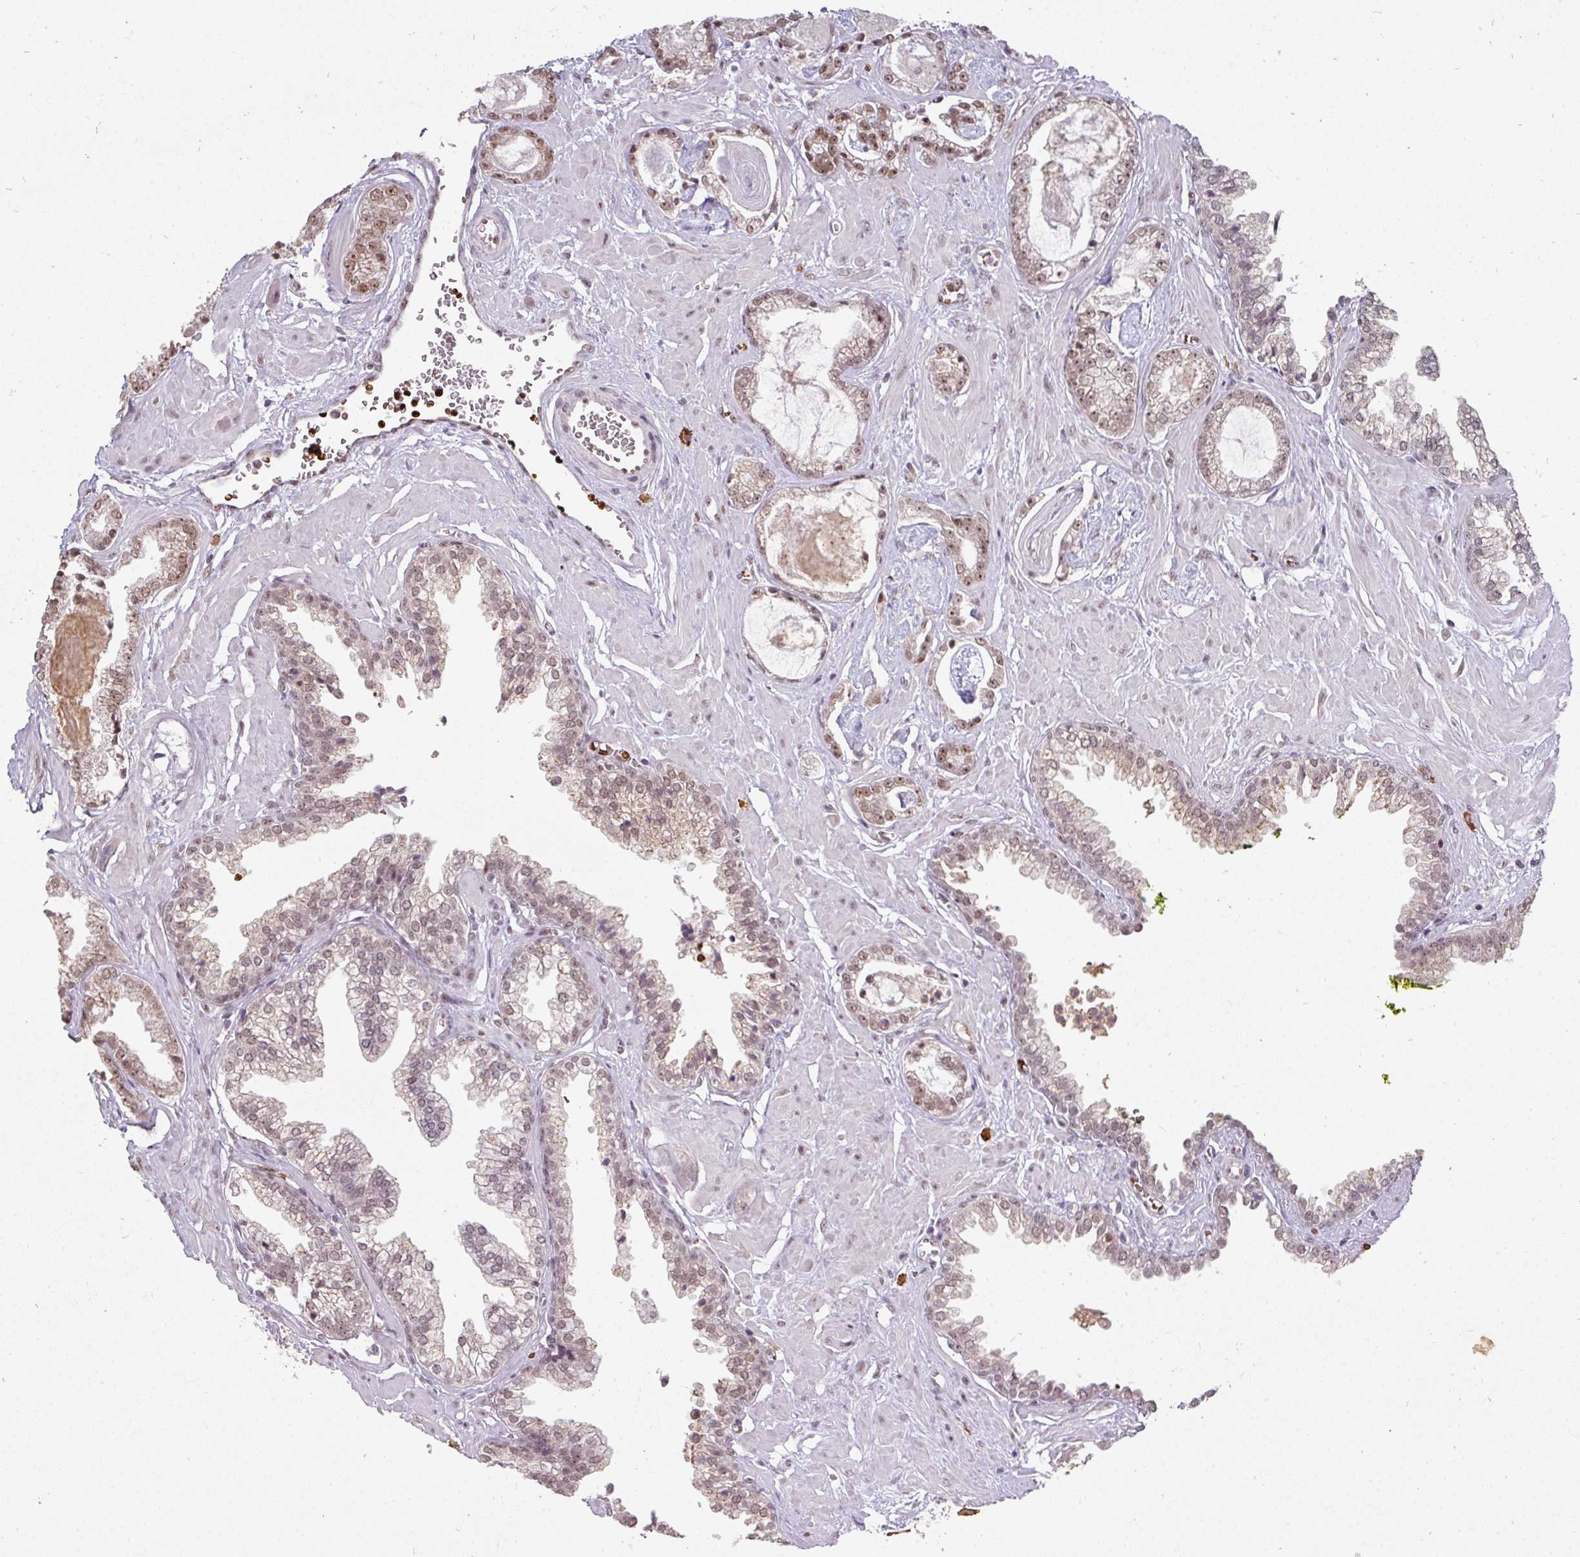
{"staining": {"intensity": "weak", "quantity": ">75%", "location": "nuclear"}, "tissue": "prostate cancer", "cell_type": "Tumor cells", "image_type": "cancer", "snomed": [{"axis": "morphology", "description": "Adenocarcinoma, Low grade"}, {"axis": "topography", "description": "Prostate"}], "caption": "An immunohistochemistry photomicrograph of tumor tissue is shown. Protein staining in brown shows weak nuclear positivity in prostate cancer (low-grade adenocarcinoma) within tumor cells.", "gene": "NEIL1", "patient": {"sex": "male", "age": 60}}